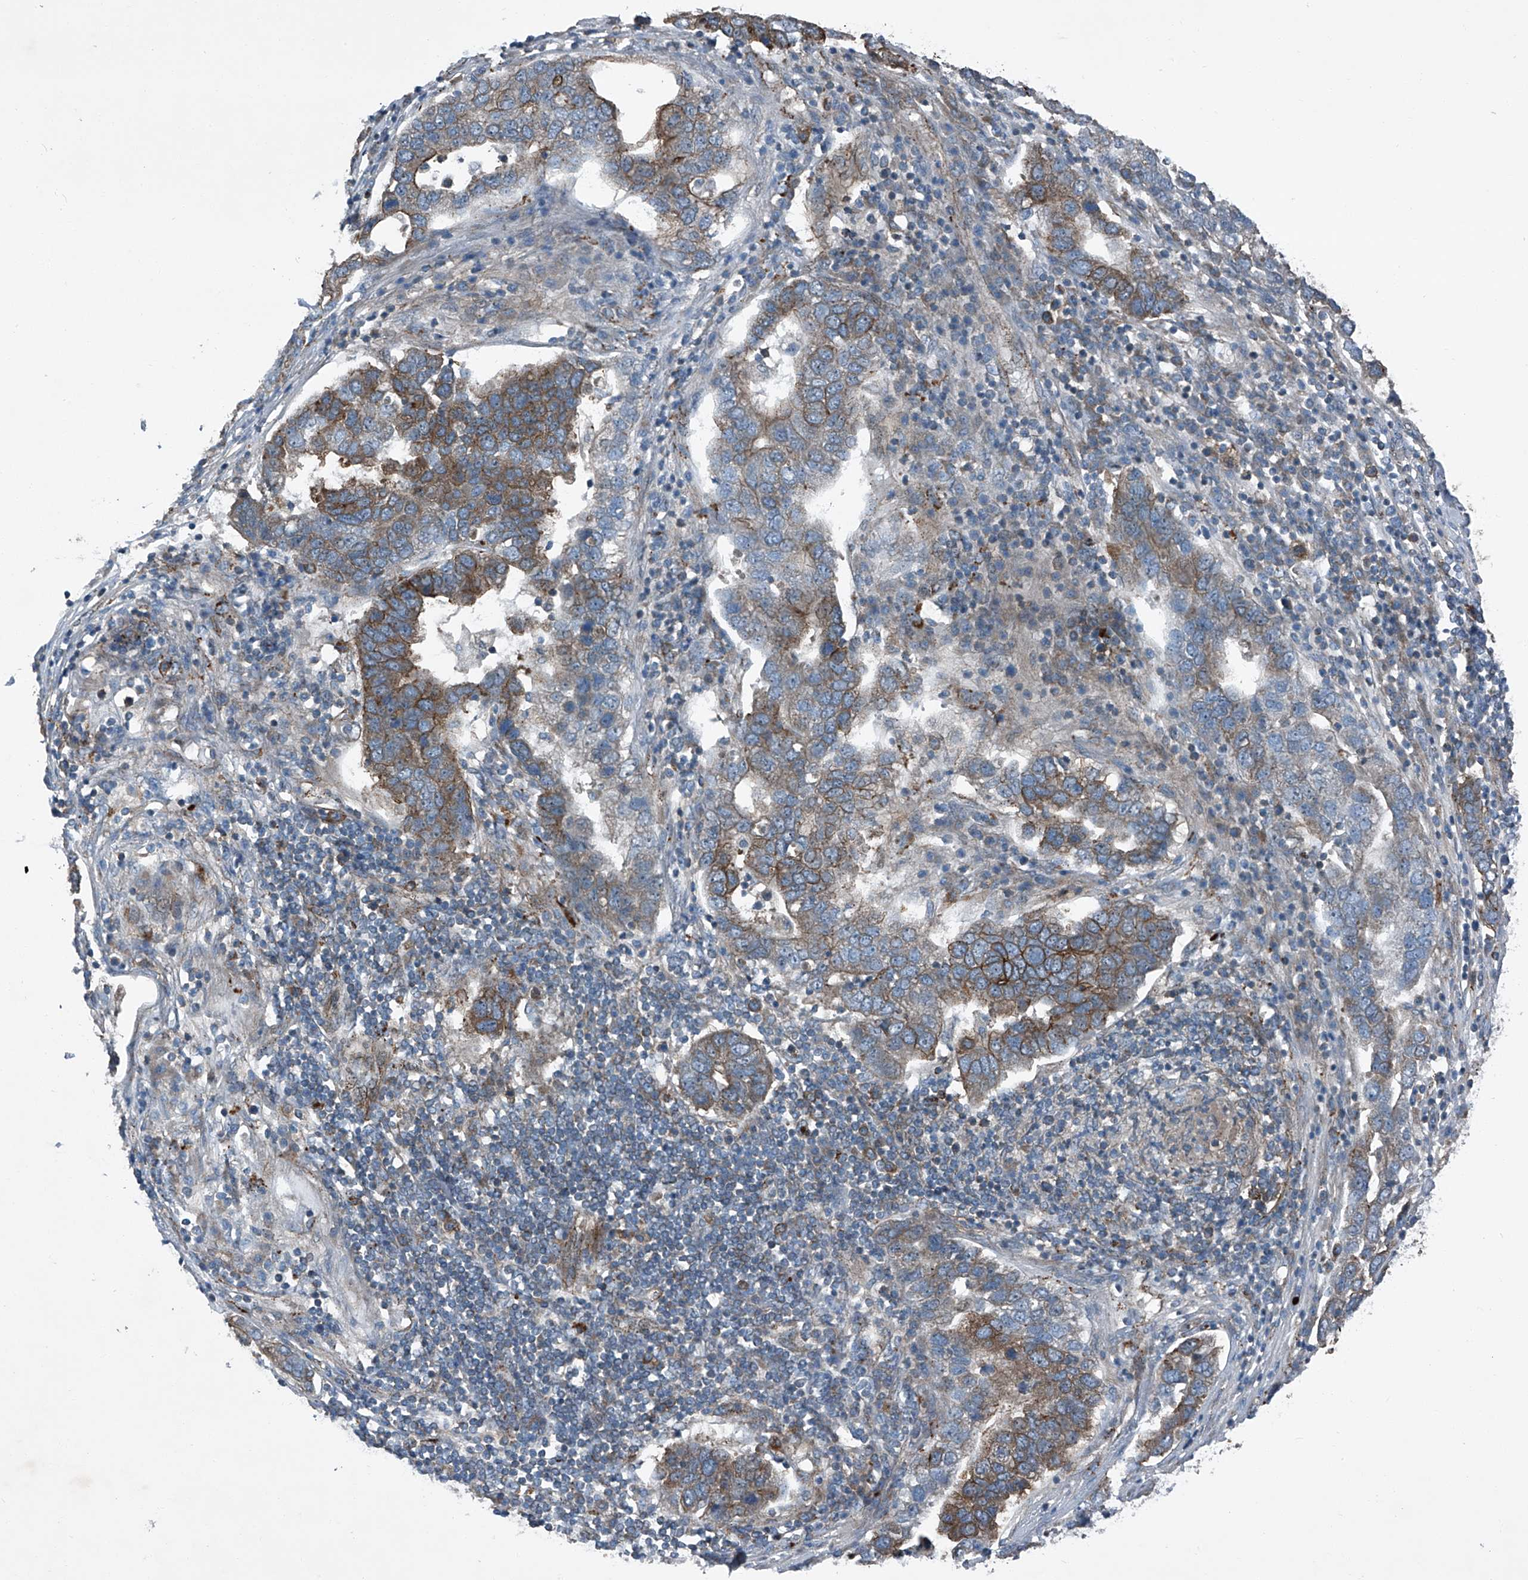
{"staining": {"intensity": "weak", "quantity": ">75%", "location": "cytoplasmic/membranous"}, "tissue": "pancreatic cancer", "cell_type": "Tumor cells", "image_type": "cancer", "snomed": [{"axis": "morphology", "description": "Adenocarcinoma, NOS"}, {"axis": "topography", "description": "Pancreas"}], "caption": "Immunohistochemistry (IHC) micrograph of neoplastic tissue: human pancreatic cancer stained using immunohistochemistry demonstrates low levels of weak protein expression localized specifically in the cytoplasmic/membranous of tumor cells, appearing as a cytoplasmic/membranous brown color.", "gene": "SENP2", "patient": {"sex": "female", "age": 61}}